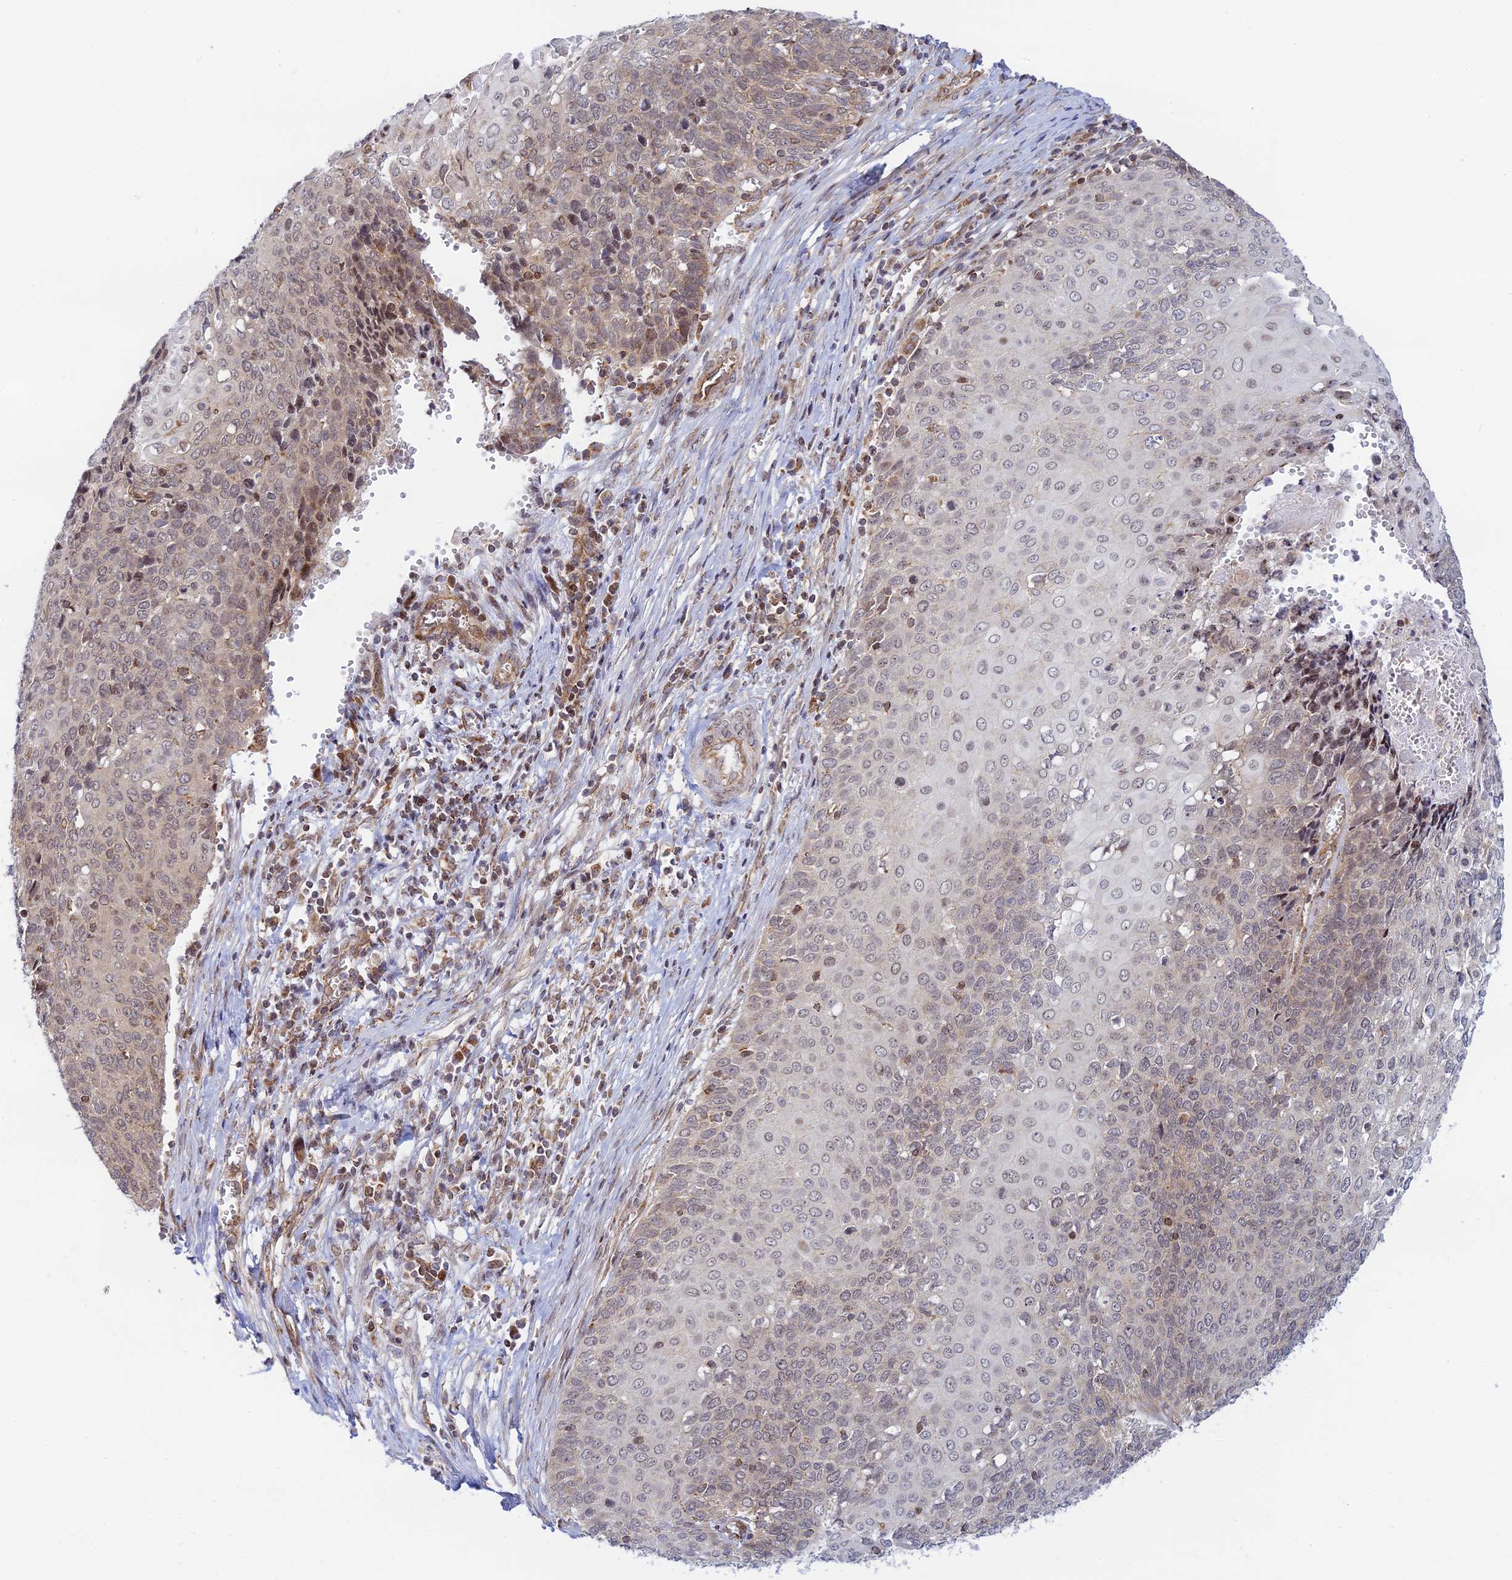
{"staining": {"intensity": "weak", "quantity": "25%-75%", "location": "cytoplasmic/membranous"}, "tissue": "cervical cancer", "cell_type": "Tumor cells", "image_type": "cancer", "snomed": [{"axis": "morphology", "description": "Squamous cell carcinoma, NOS"}, {"axis": "topography", "description": "Cervix"}], "caption": "Approximately 25%-75% of tumor cells in cervical cancer display weak cytoplasmic/membranous protein staining as visualized by brown immunohistochemical staining.", "gene": "HOOK2", "patient": {"sex": "female", "age": 39}}